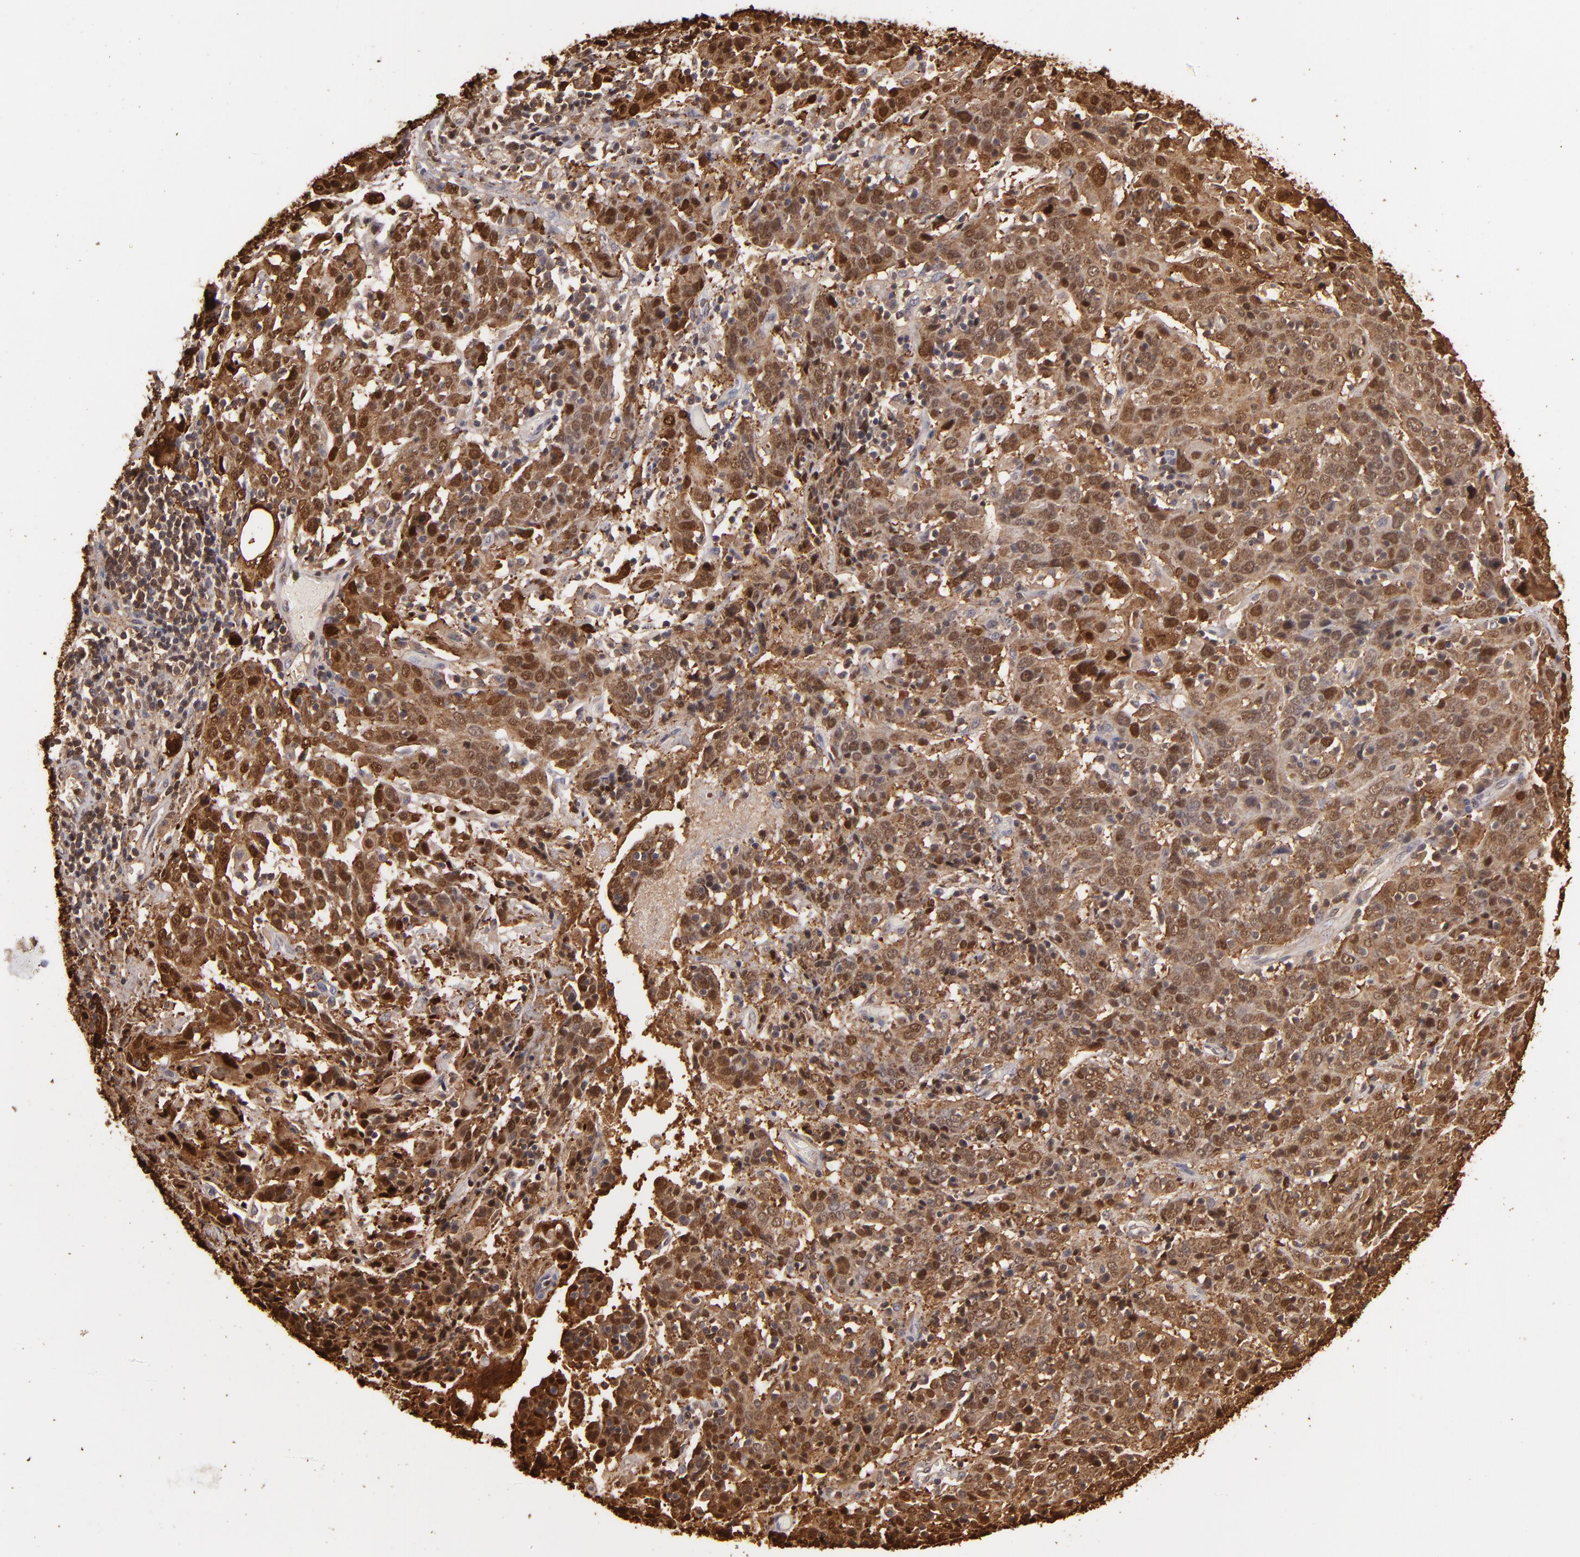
{"staining": {"intensity": "strong", "quantity": ">75%", "location": "cytoplasmic/membranous,nuclear"}, "tissue": "cervical cancer", "cell_type": "Tumor cells", "image_type": "cancer", "snomed": [{"axis": "morphology", "description": "Normal tissue, NOS"}, {"axis": "morphology", "description": "Squamous cell carcinoma, NOS"}, {"axis": "topography", "description": "Cervix"}], "caption": "An immunohistochemistry photomicrograph of neoplastic tissue is shown. Protein staining in brown highlights strong cytoplasmic/membranous and nuclear positivity in cervical cancer (squamous cell carcinoma) within tumor cells. (DAB = brown stain, brightfield microscopy at high magnification).", "gene": "S100A2", "patient": {"sex": "female", "age": 67}}